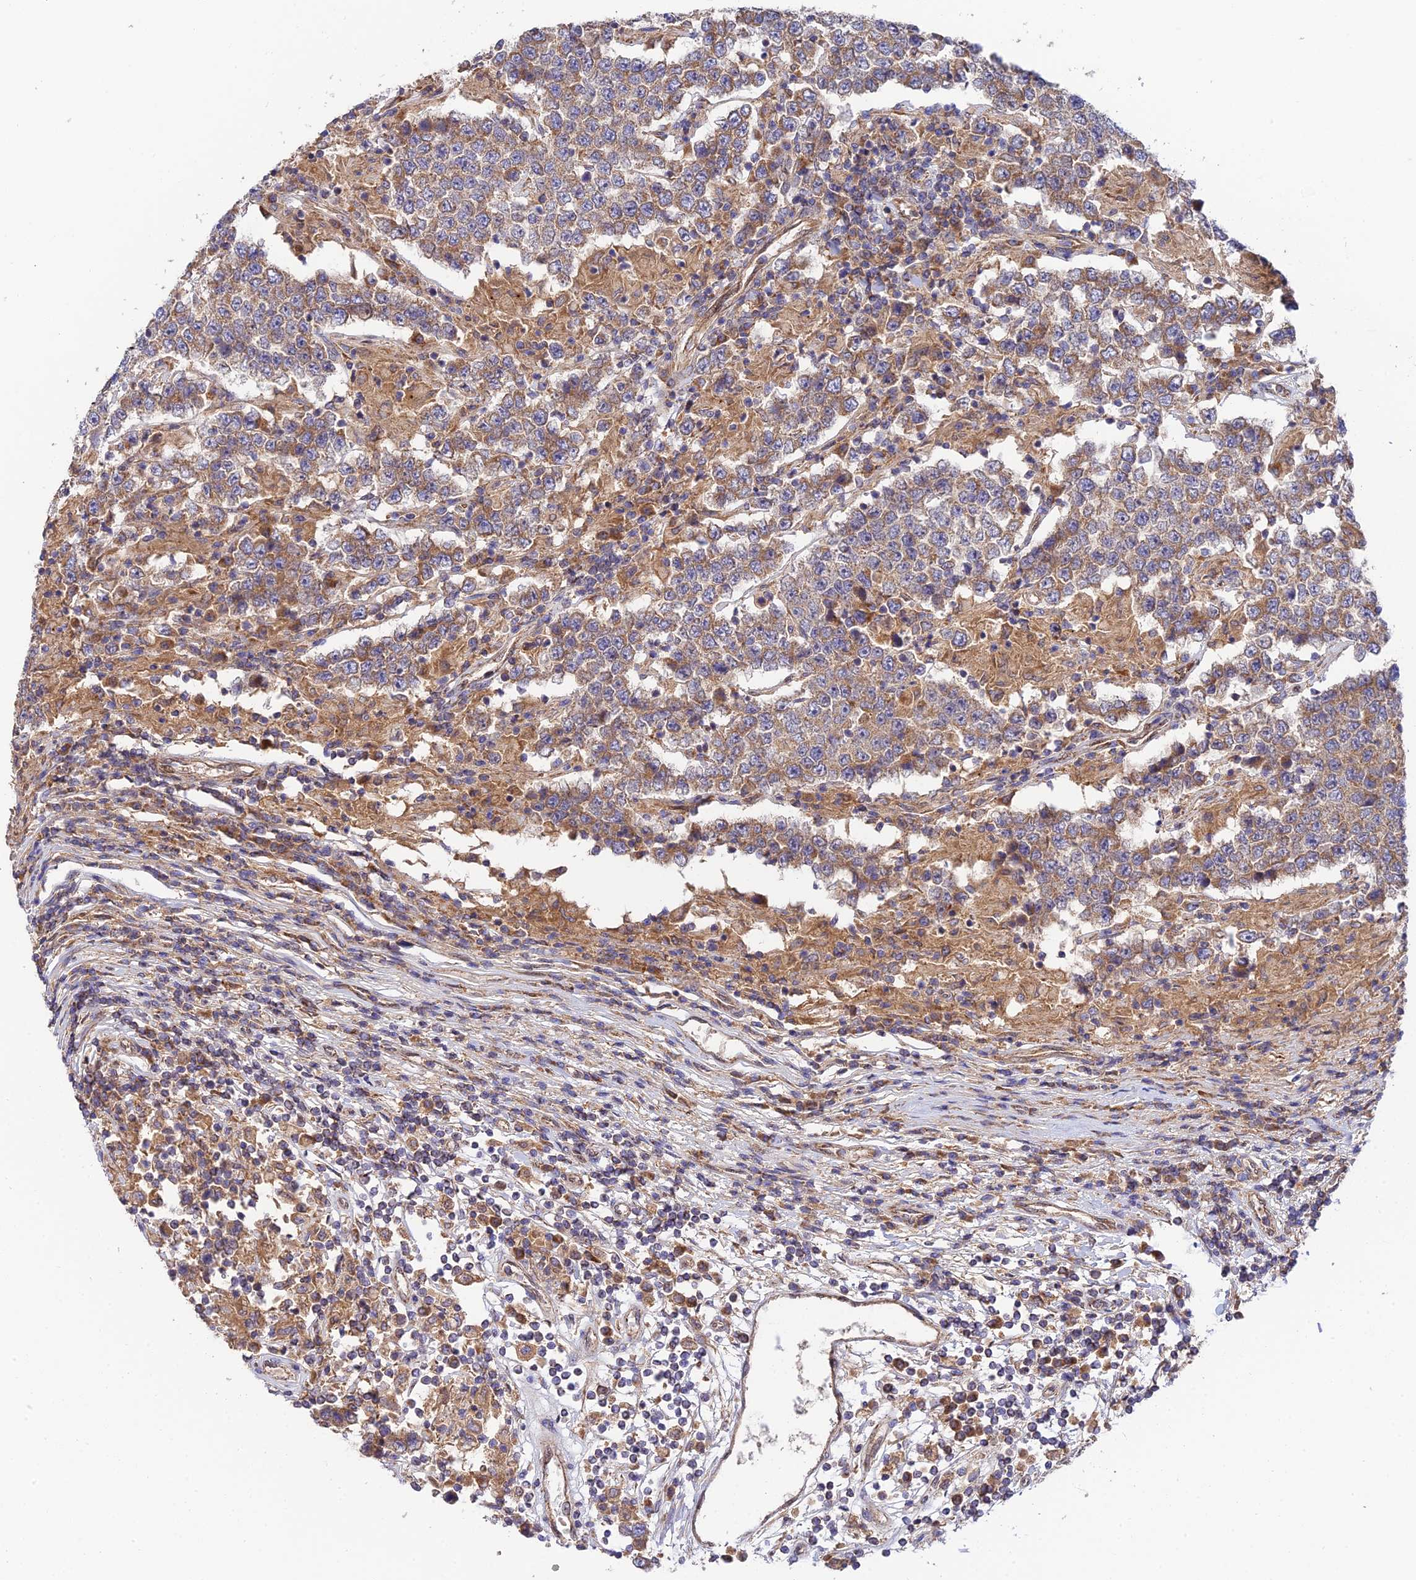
{"staining": {"intensity": "weak", "quantity": ">75%", "location": "cytoplasmic/membranous"}, "tissue": "testis cancer", "cell_type": "Tumor cells", "image_type": "cancer", "snomed": [{"axis": "morphology", "description": "Normal tissue, NOS"}, {"axis": "morphology", "description": "Urothelial carcinoma, High grade"}, {"axis": "morphology", "description": "Seminoma, NOS"}, {"axis": "morphology", "description": "Carcinoma, Embryonal, NOS"}, {"axis": "topography", "description": "Urinary bladder"}, {"axis": "topography", "description": "Testis"}], "caption": "Protein staining of testis cancer (embryonal carcinoma) tissue shows weak cytoplasmic/membranous positivity in about >75% of tumor cells.", "gene": "PODNL1", "patient": {"sex": "male", "age": 41}}